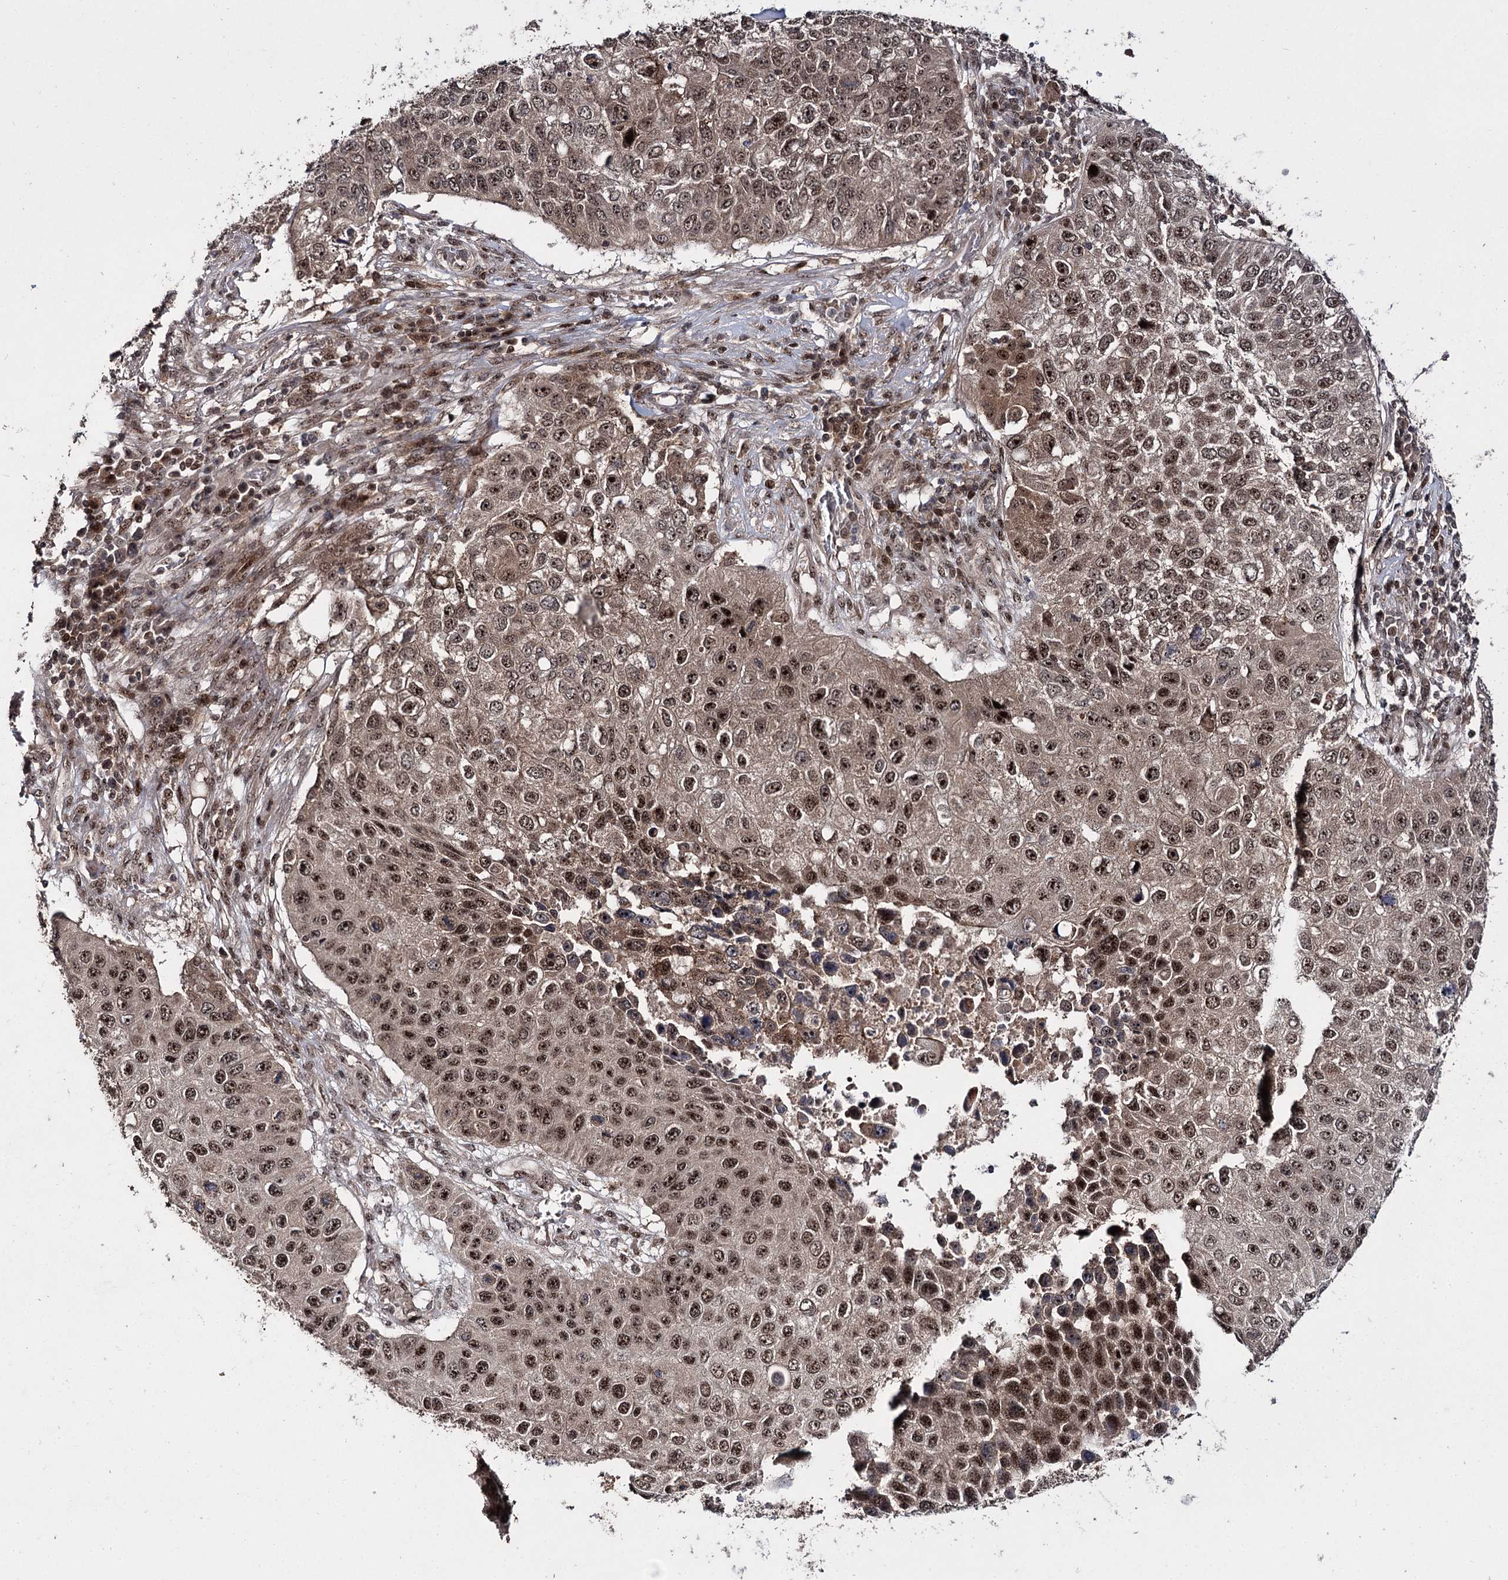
{"staining": {"intensity": "strong", "quantity": ">75%", "location": "nuclear"}, "tissue": "lung cancer", "cell_type": "Tumor cells", "image_type": "cancer", "snomed": [{"axis": "morphology", "description": "Squamous cell carcinoma, NOS"}, {"axis": "topography", "description": "Lung"}], "caption": "Human lung squamous cell carcinoma stained for a protein (brown) reveals strong nuclear positive positivity in about >75% of tumor cells.", "gene": "MKNK2", "patient": {"sex": "male", "age": 61}}